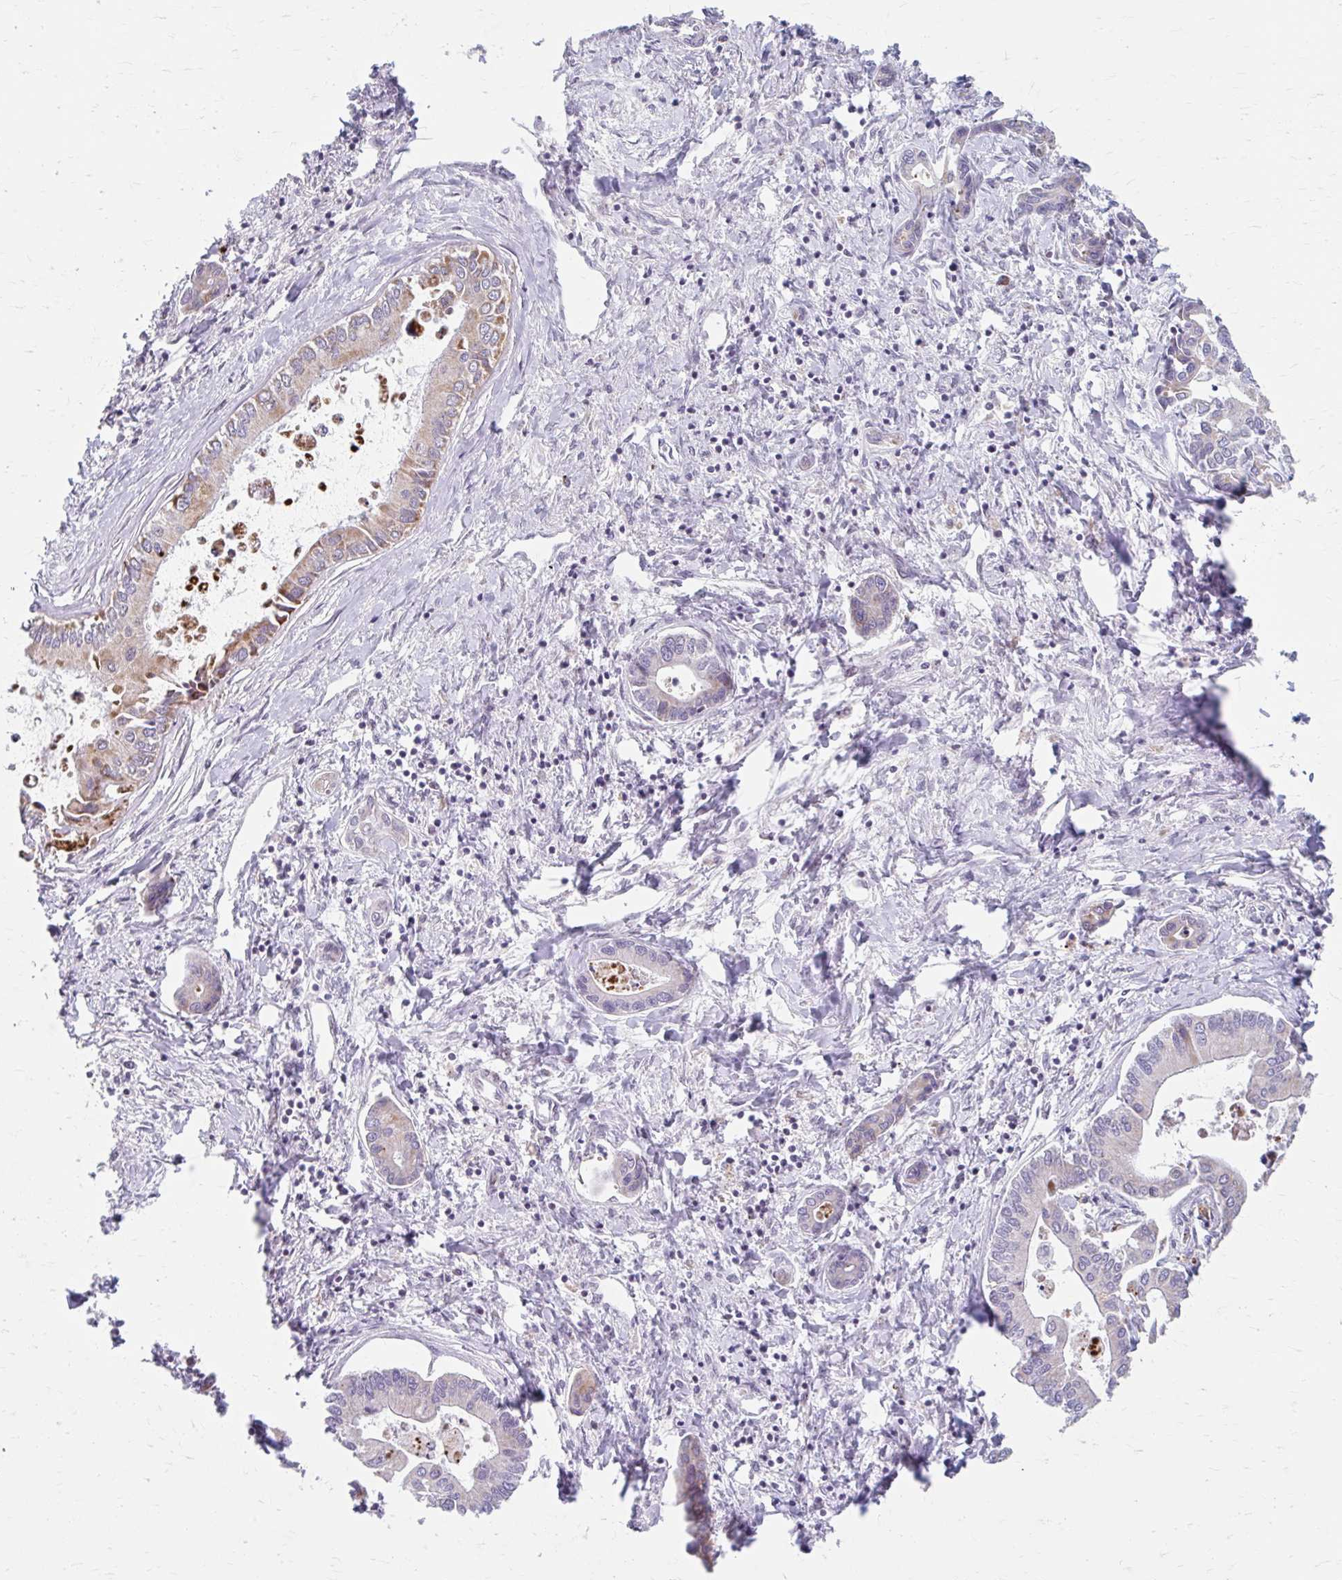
{"staining": {"intensity": "weak", "quantity": "<25%", "location": "cytoplasmic/membranous"}, "tissue": "liver cancer", "cell_type": "Tumor cells", "image_type": "cancer", "snomed": [{"axis": "morphology", "description": "Cholangiocarcinoma"}, {"axis": "topography", "description": "Liver"}], "caption": "A histopathology image of human cholangiocarcinoma (liver) is negative for staining in tumor cells.", "gene": "BEAN1", "patient": {"sex": "male", "age": 66}}